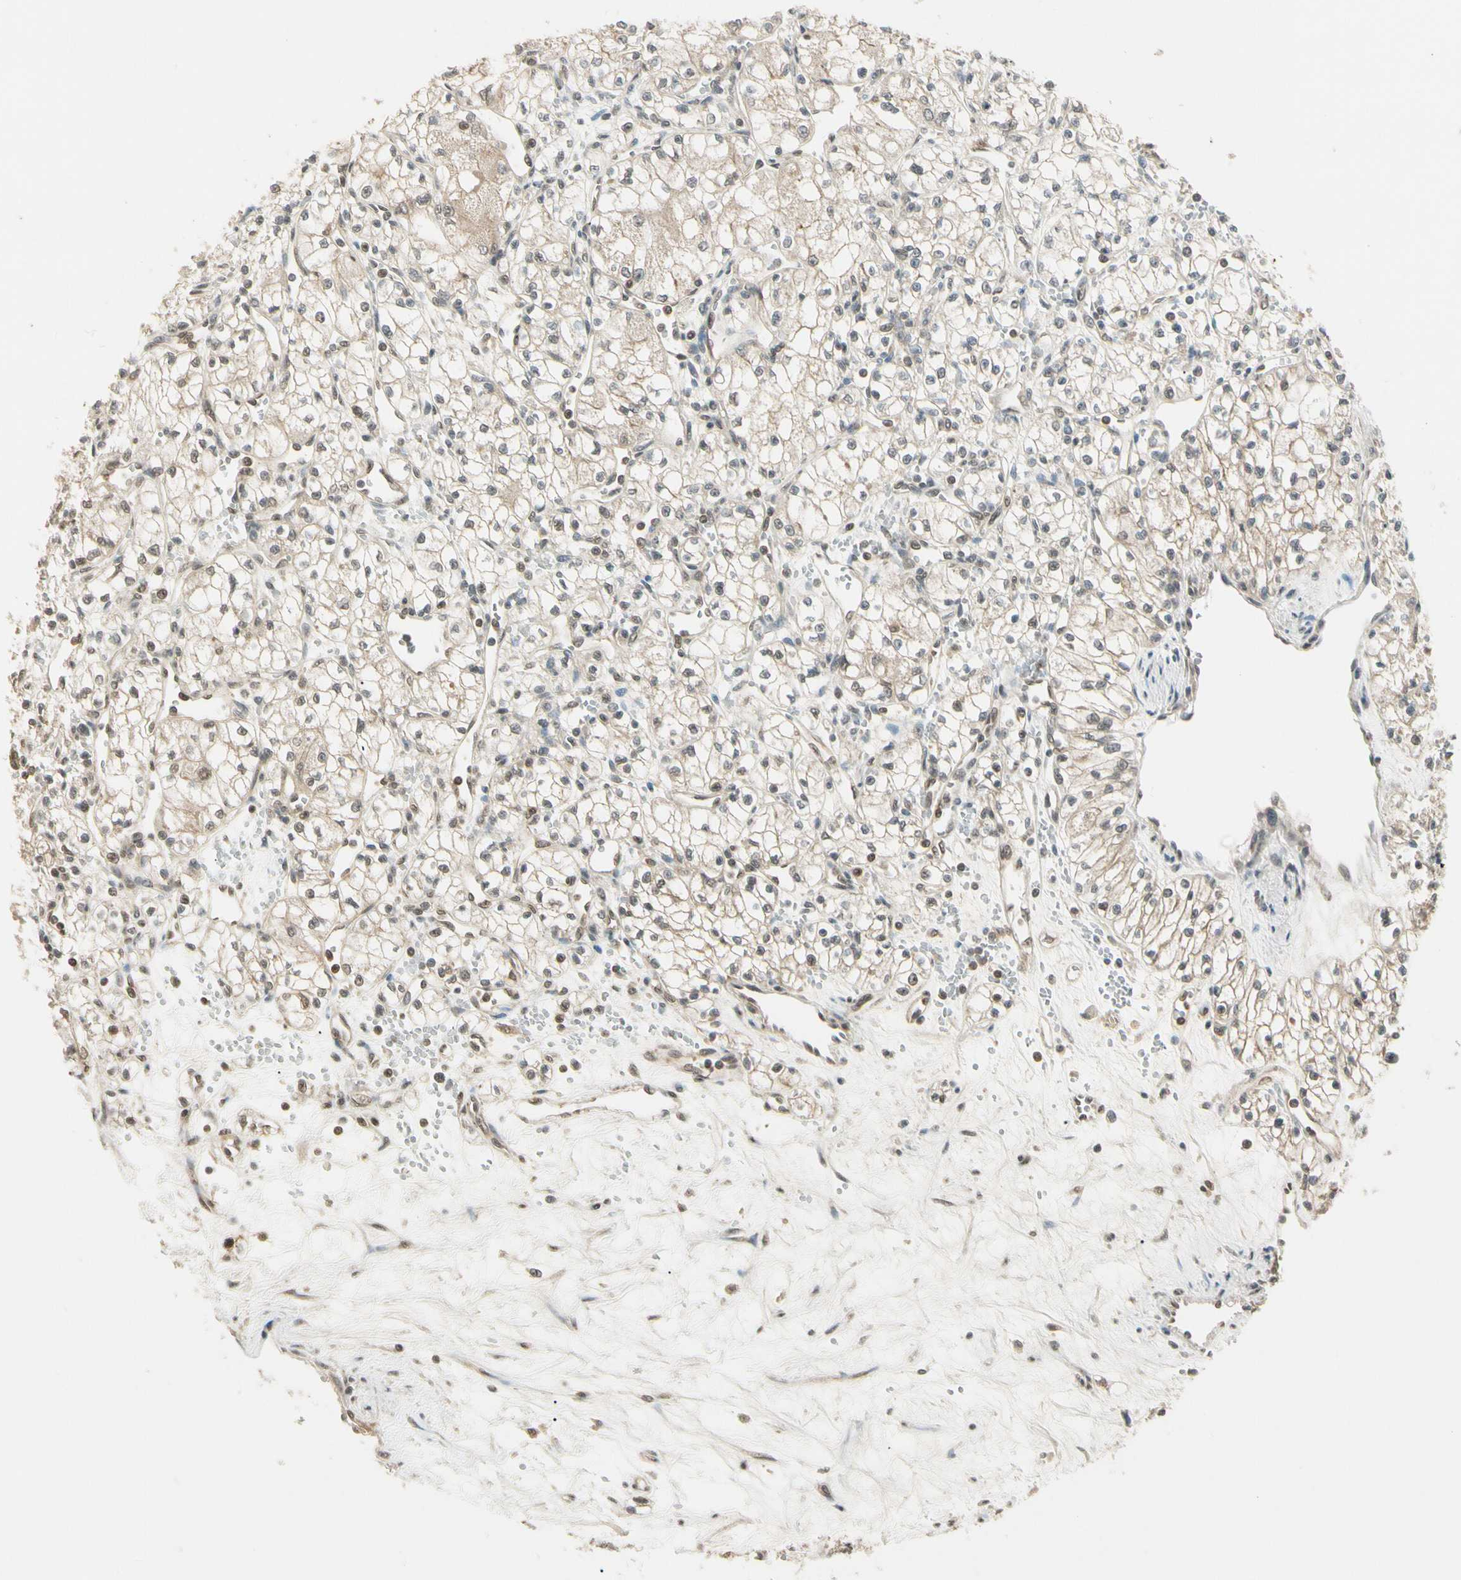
{"staining": {"intensity": "weak", "quantity": "25%-75%", "location": "cytoplasmic/membranous,nuclear"}, "tissue": "renal cancer", "cell_type": "Tumor cells", "image_type": "cancer", "snomed": [{"axis": "morphology", "description": "Normal tissue, NOS"}, {"axis": "morphology", "description": "Adenocarcinoma, NOS"}, {"axis": "topography", "description": "Kidney"}], "caption": "Immunohistochemistry micrograph of neoplastic tissue: human renal cancer (adenocarcinoma) stained using IHC exhibits low levels of weak protein expression localized specifically in the cytoplasmic/membranous and nuclear of tumor cells, appearing as a cytoplasmic/membranous and nuclear brown color.", "gene": "ZSCAN12", "patient": {"sex": "male", "age": 59}}